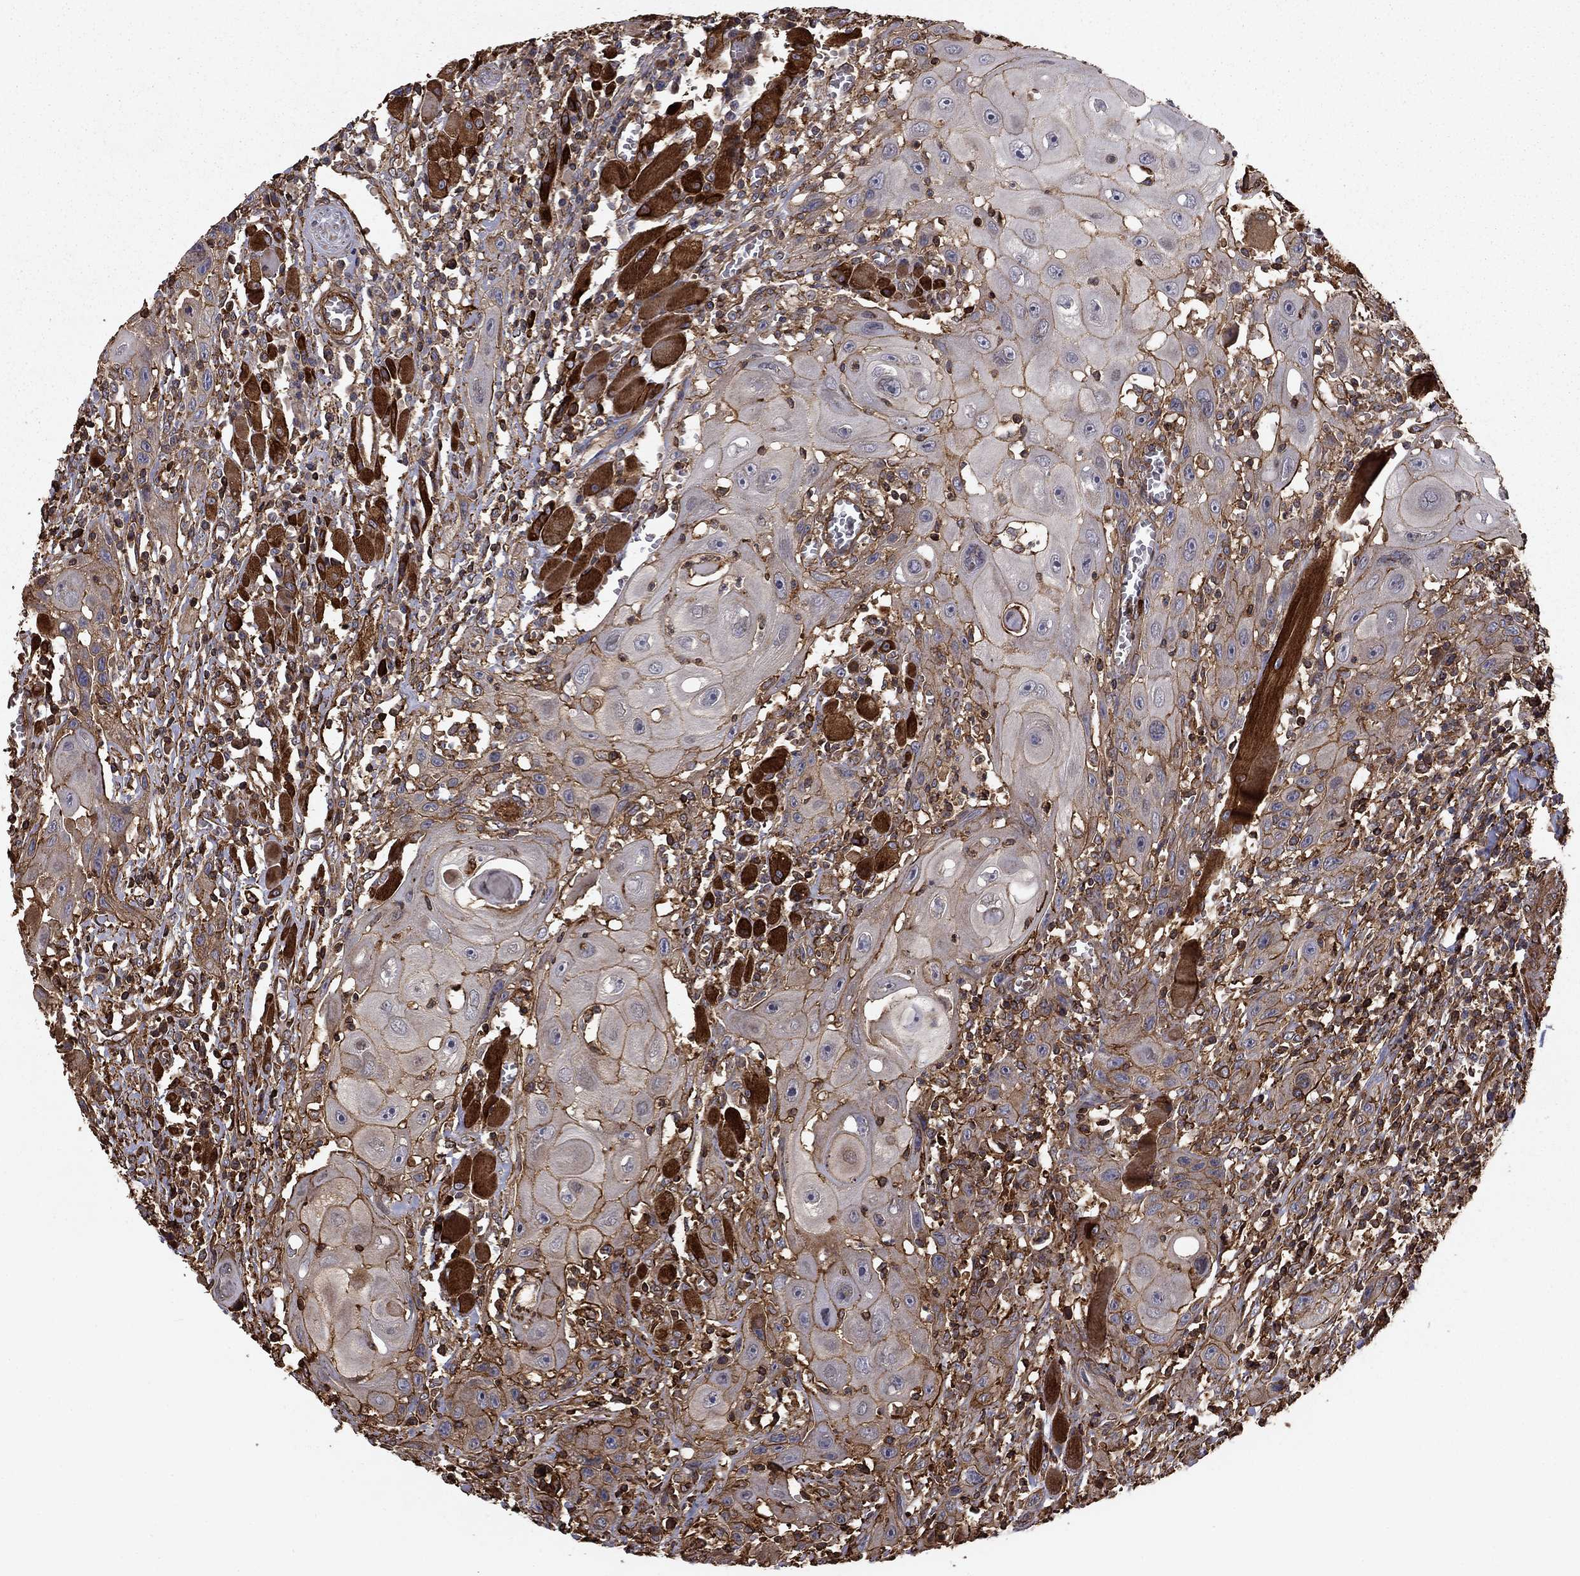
{"staining": {"intensity": "moderate", "quantity": "<25%", "location": "cytoplasmic/membranous"}, "tissue": "head and neck cancer", "cell_type": "Tumor cells", "image_type": "cancer", "snomed": [{"axis": "morphology", "description": "Normal tissue, NOS"}, {"axis": "morphology", "description": "Squamous cell carcinoma, NOS"}, {"axis": "topography", "description": "Oral tissue"}, {"axis": "topography", "description": "Head-Neck"}], "caption": "Immunohistochemical staining of human head and neck cancer (squamous cell carcinoma) exhibits moderate cytoplasmic/membranous protein staining in approximately <25% of tumor cells. (DAB = brown stain, brightfield microscopy at high magnification).", "gene": "HABP4", "patient": {"sex": "male", "age": 71}}